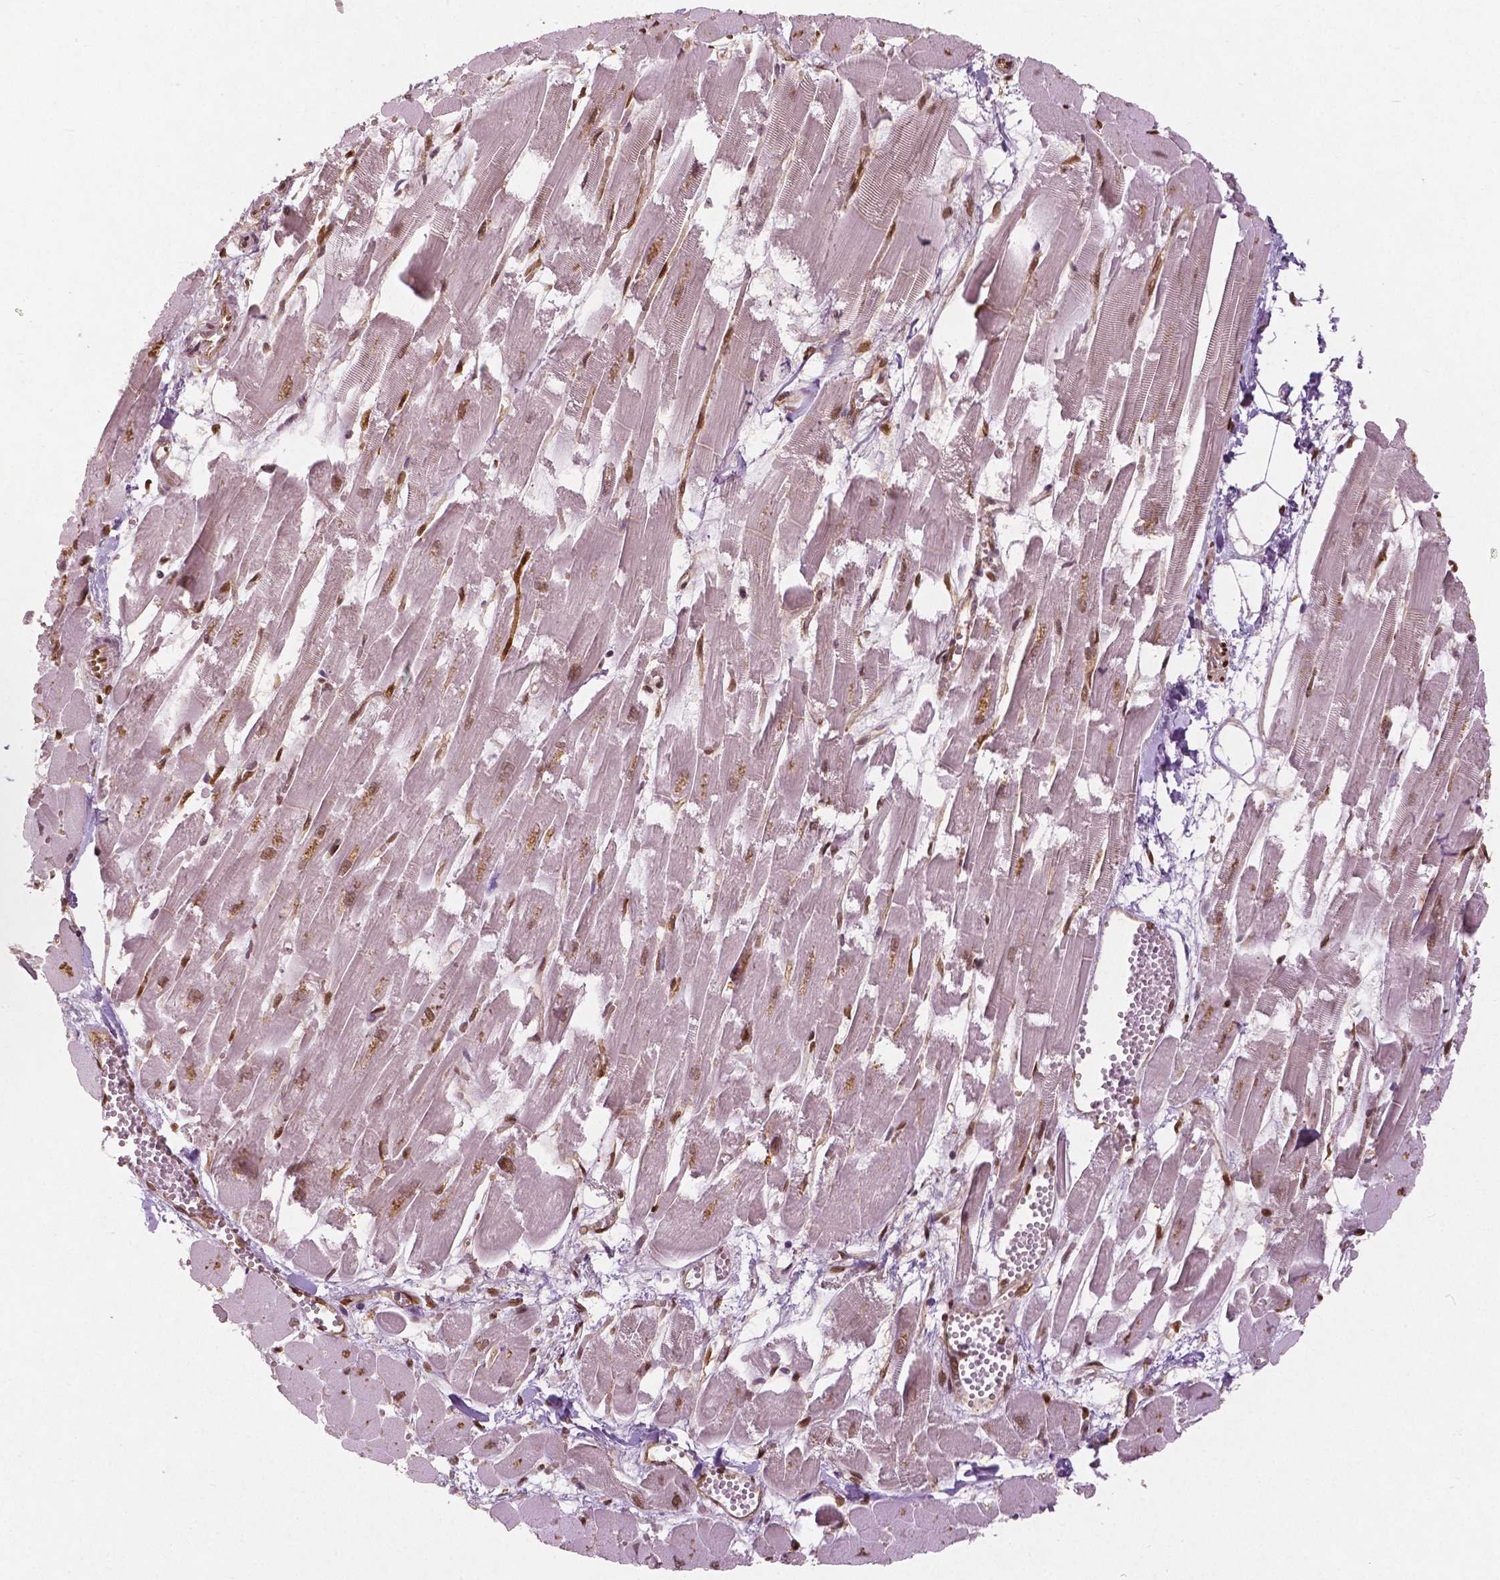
{"staining": {"intensity": "weak", "quantity": ">75%", "location": "nuclear"}, "tissue": "heart muscle", "cell_type": "Cardiomyocytes", "image_type": "normal", "snomed": [{"axis": "morphology", "description": "Normal tissue, NOS"}, {"axis": "topography", "description": "Heart"}], "caption": "Weak nuclear expression is present in about >75% of cardiomyocytes in benign heart muscle.", "gene": "WWTR1", "patient": {"sex": "female", "age": 52}}